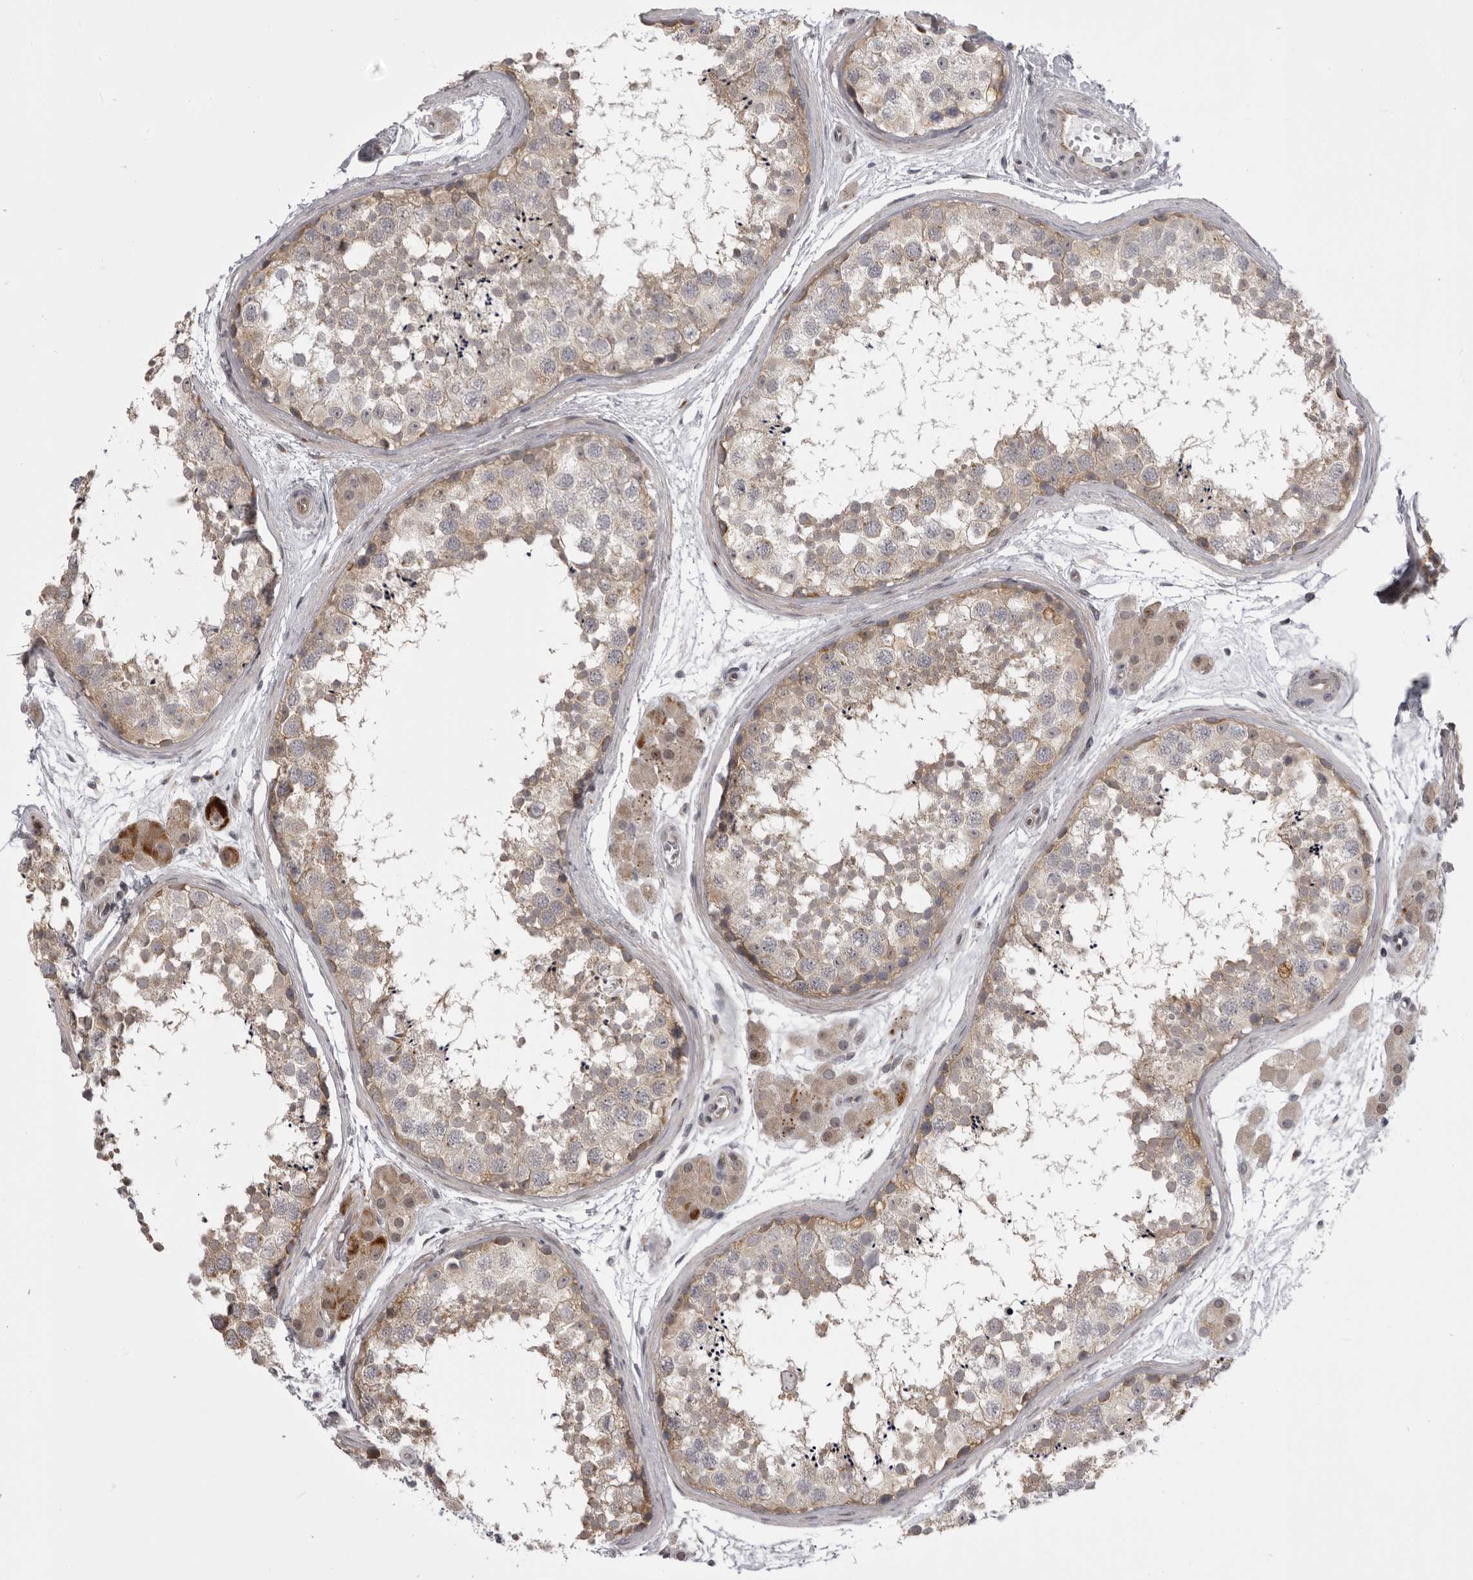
{"staining": {"intensity": "moderate", "quantity": "25%-75%", "location": "cytoplasmic/membranous"}, "tissue": "testis", "cell_type": "Cells in seminiferous ducts", "image_type": "normal", "snomed": [{"axis": "morphology", "description": "Normal tissue, NOS"}, {"axis": "topography", "description": "Testis"}], "caption": "The micrograph exhibits immunohistochemical staining of normal testis. There is moderate cytoplasmic/membranous staining is appreciated in approximately 25%-75% of cells in seminiferous ducts. (Brightfield microscopy of DAB IHC at high magnification).", "gene": "EPHA10", "patient": {"sex": "male", "age": 56}}